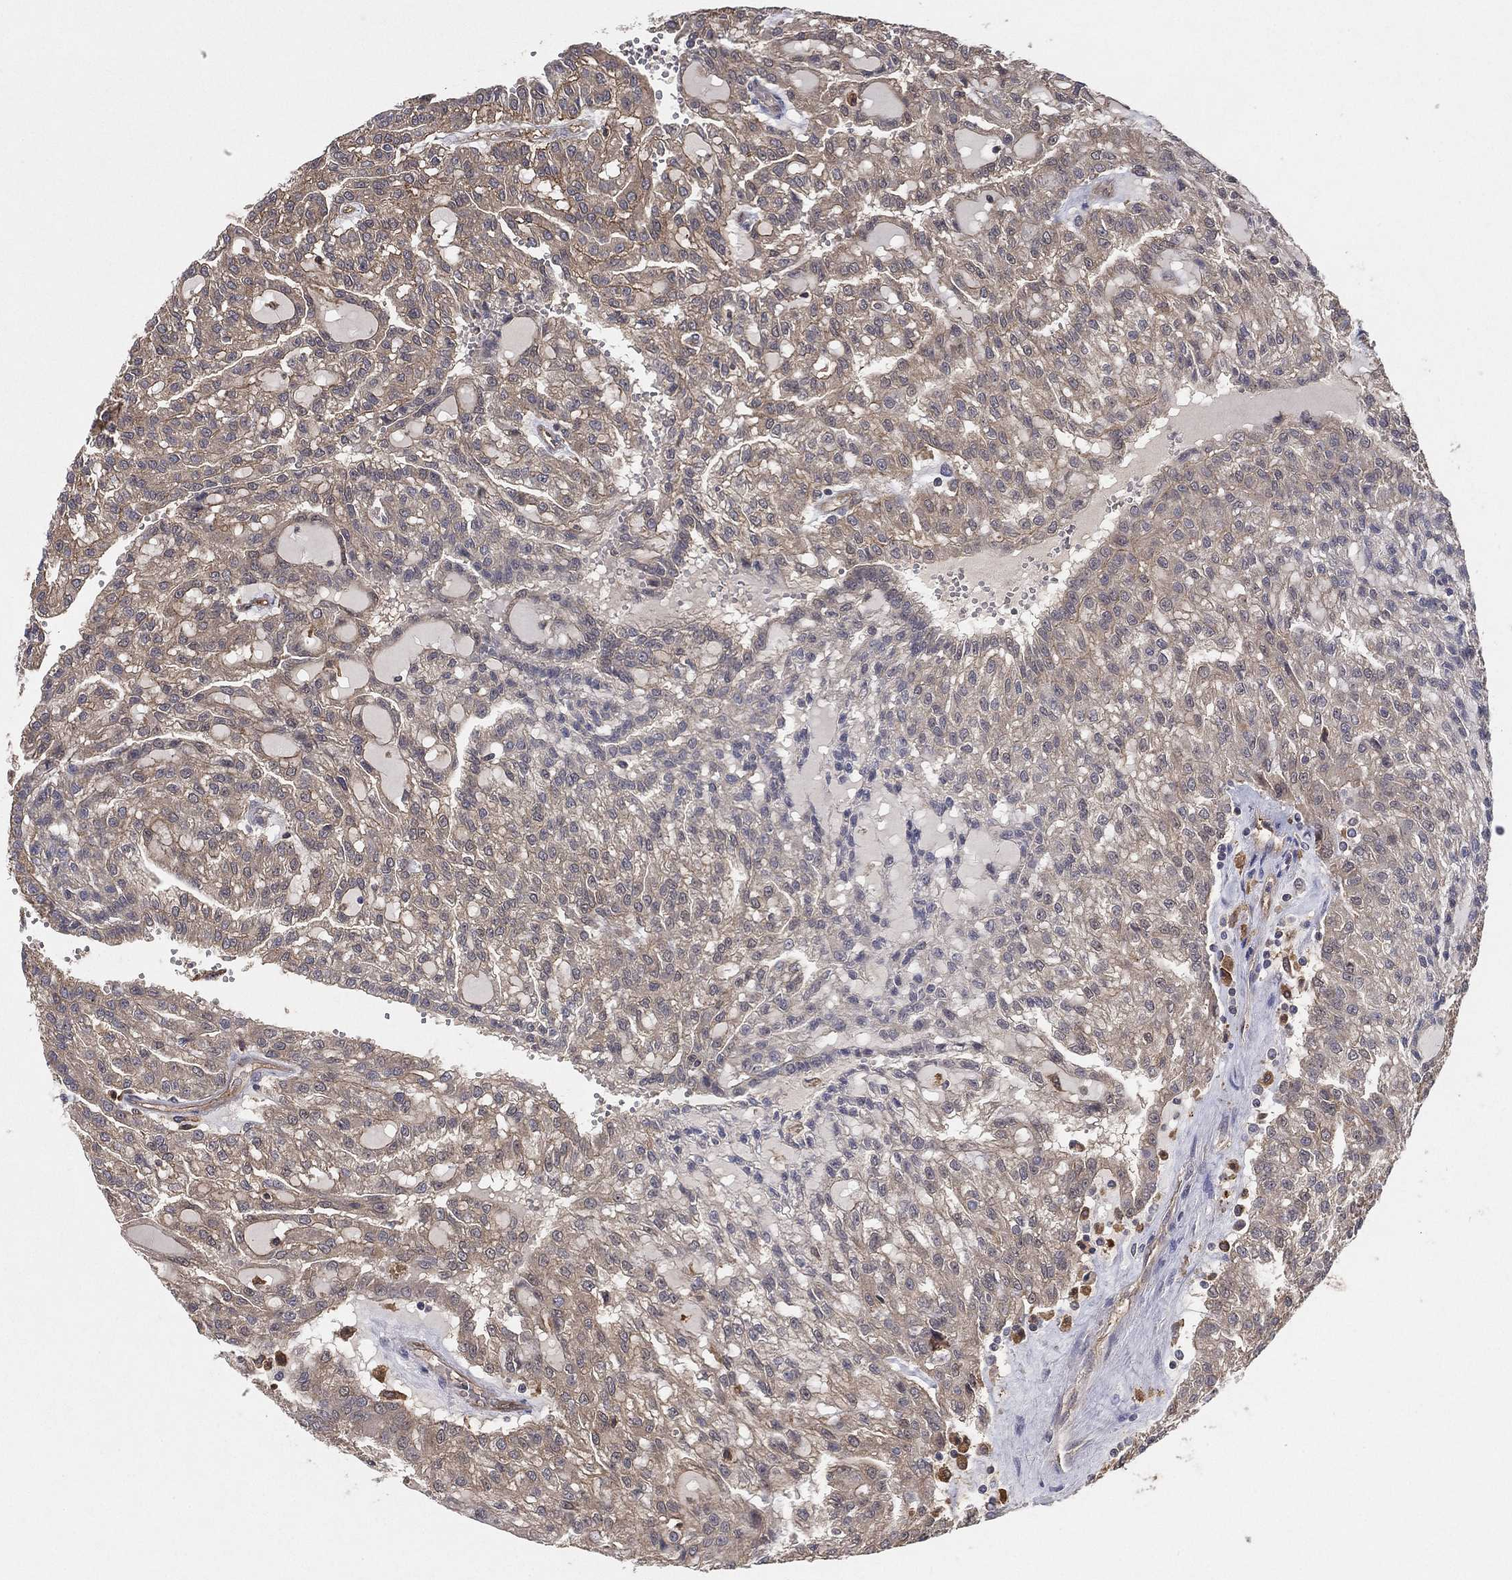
{"staining": {"intensity": "weak", "quantity": "<25%", "location": "cytoplasmic/membranous"}, "tissue": "renal cancer", "cell_type": "Tumor cells", "image_type": "cancer", "snomed": [{"axis": "morphology", "description": "Adenocarcinoma, NOS"}, {"axis": "topography", "description": "Kidney"}], "caption": "An immunohistochemistry photomicrograph of renal adenocarcinoma is shown. There is no staining in tumor cells of renal adenocarcinoma. (Brightfield microscopy of DAB immunohistochemistry at high magnification).", "gene": "PSMG4", "patient": {"sex": "male", "age": 63}}